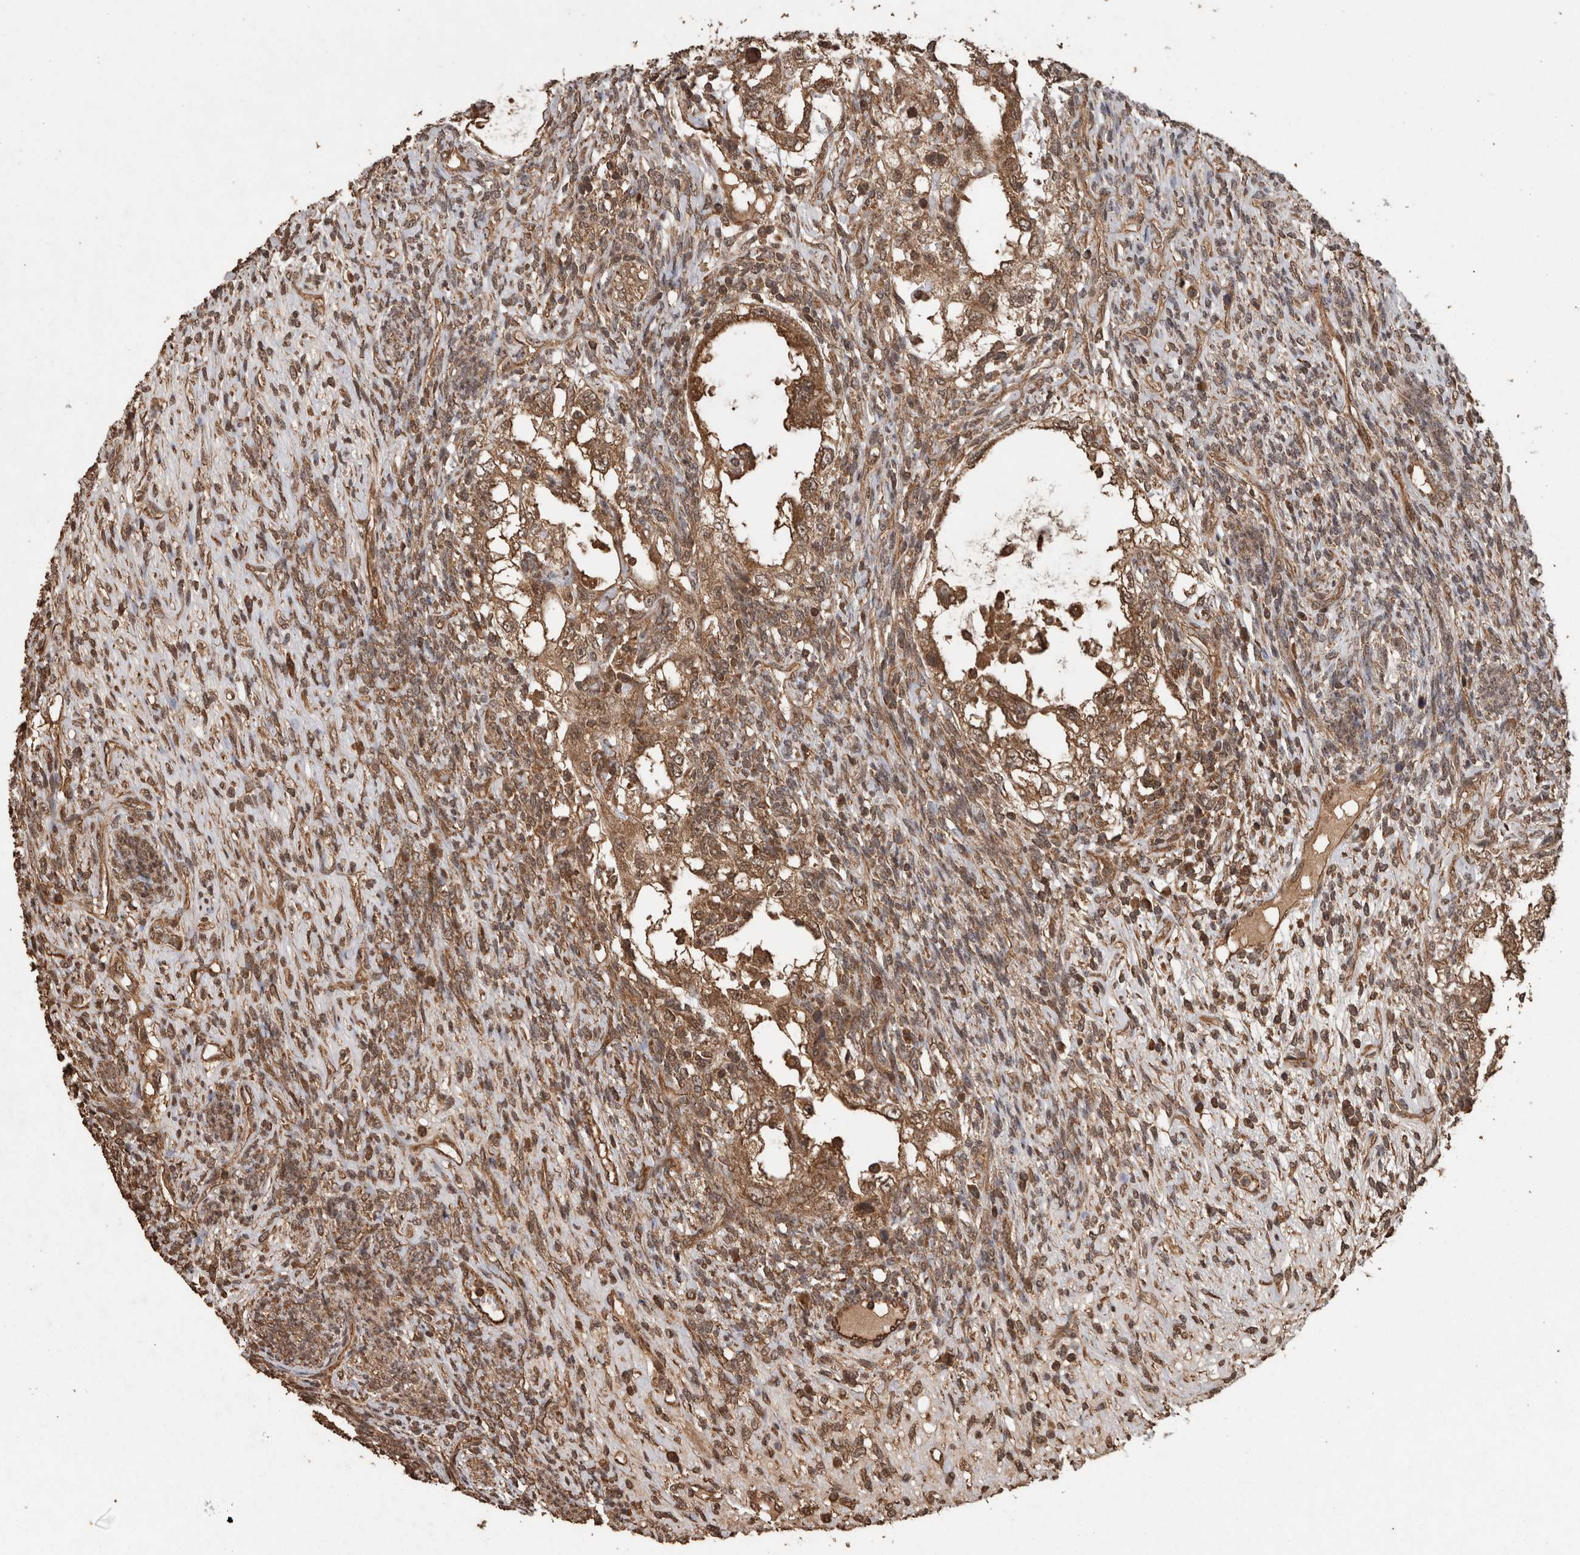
{"staining": {"intensity": "moderate", "quantity": ">75%", "location": "cytoplasmic/membranous"}, "tissue": "testis cancer", "cell_type": "Tumor cells", "image_type": "cancer", "snomed": [{"axis": "morphology", "description": "Seminoma, NOS"}, {"axis": "topography", "description": "Testis"}], "caption": "Immunohistochemical staining of human testis cancer (seminoma) displays medium levels of moderate cytoplasmic/membranous protein positivity in approximately >75% of tumor cells. The protein of interest is stained brown, and the nuclei are stained in blue (DAB (3,3'-diaminobenzidine) IHC with brightfield microscopy, high magnification).", "gene": "PINK1", "patient": {"sex": "male", "age": 28}}